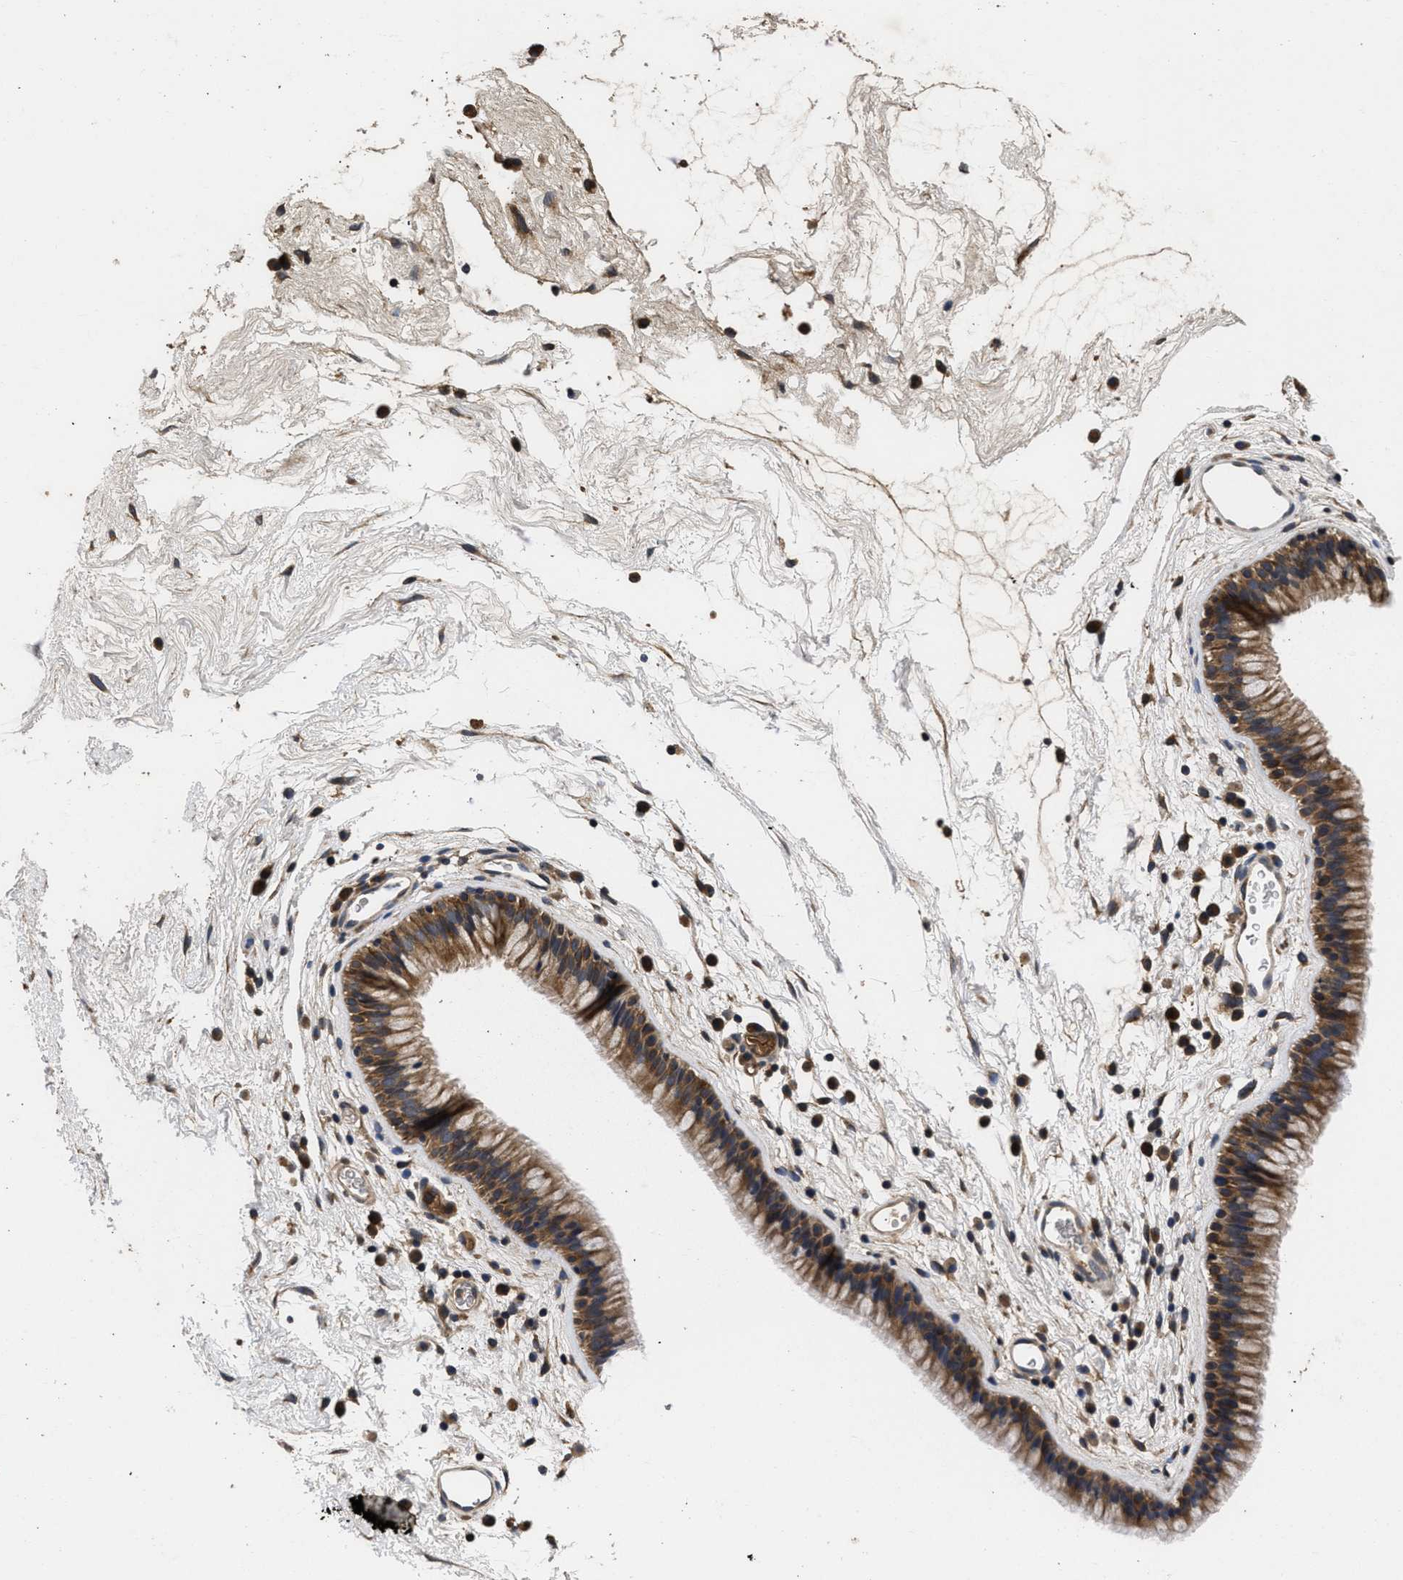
{"staining": {"intensity": "moderate", "quantity": ">75%", "location": "cytoplasmic/membranous"}, "tissue": "nasopharynx", "cell_type": "Respiratory epithelial cells", "image_type": "normal", "snomed": [{"axis": "morphology", "description": "Normal tissue, NOS"}, {"axis": "morphology", "description": "Inflammation, NOS"}, {"axis": "topography", "description": "Nasopharynx"}], "caption": "Protein expression analysis of unremarkable human nasopharynx reveals moderate cytoplasmic/membranous positivity in approximately >75% of respiratory epithelial cells. Immunohistochemistry (ihc) stains the protein in brown and the nuclei are stained blue.", "gene": "LRRC3", "patient": {"sex": "male", "age": 48}}